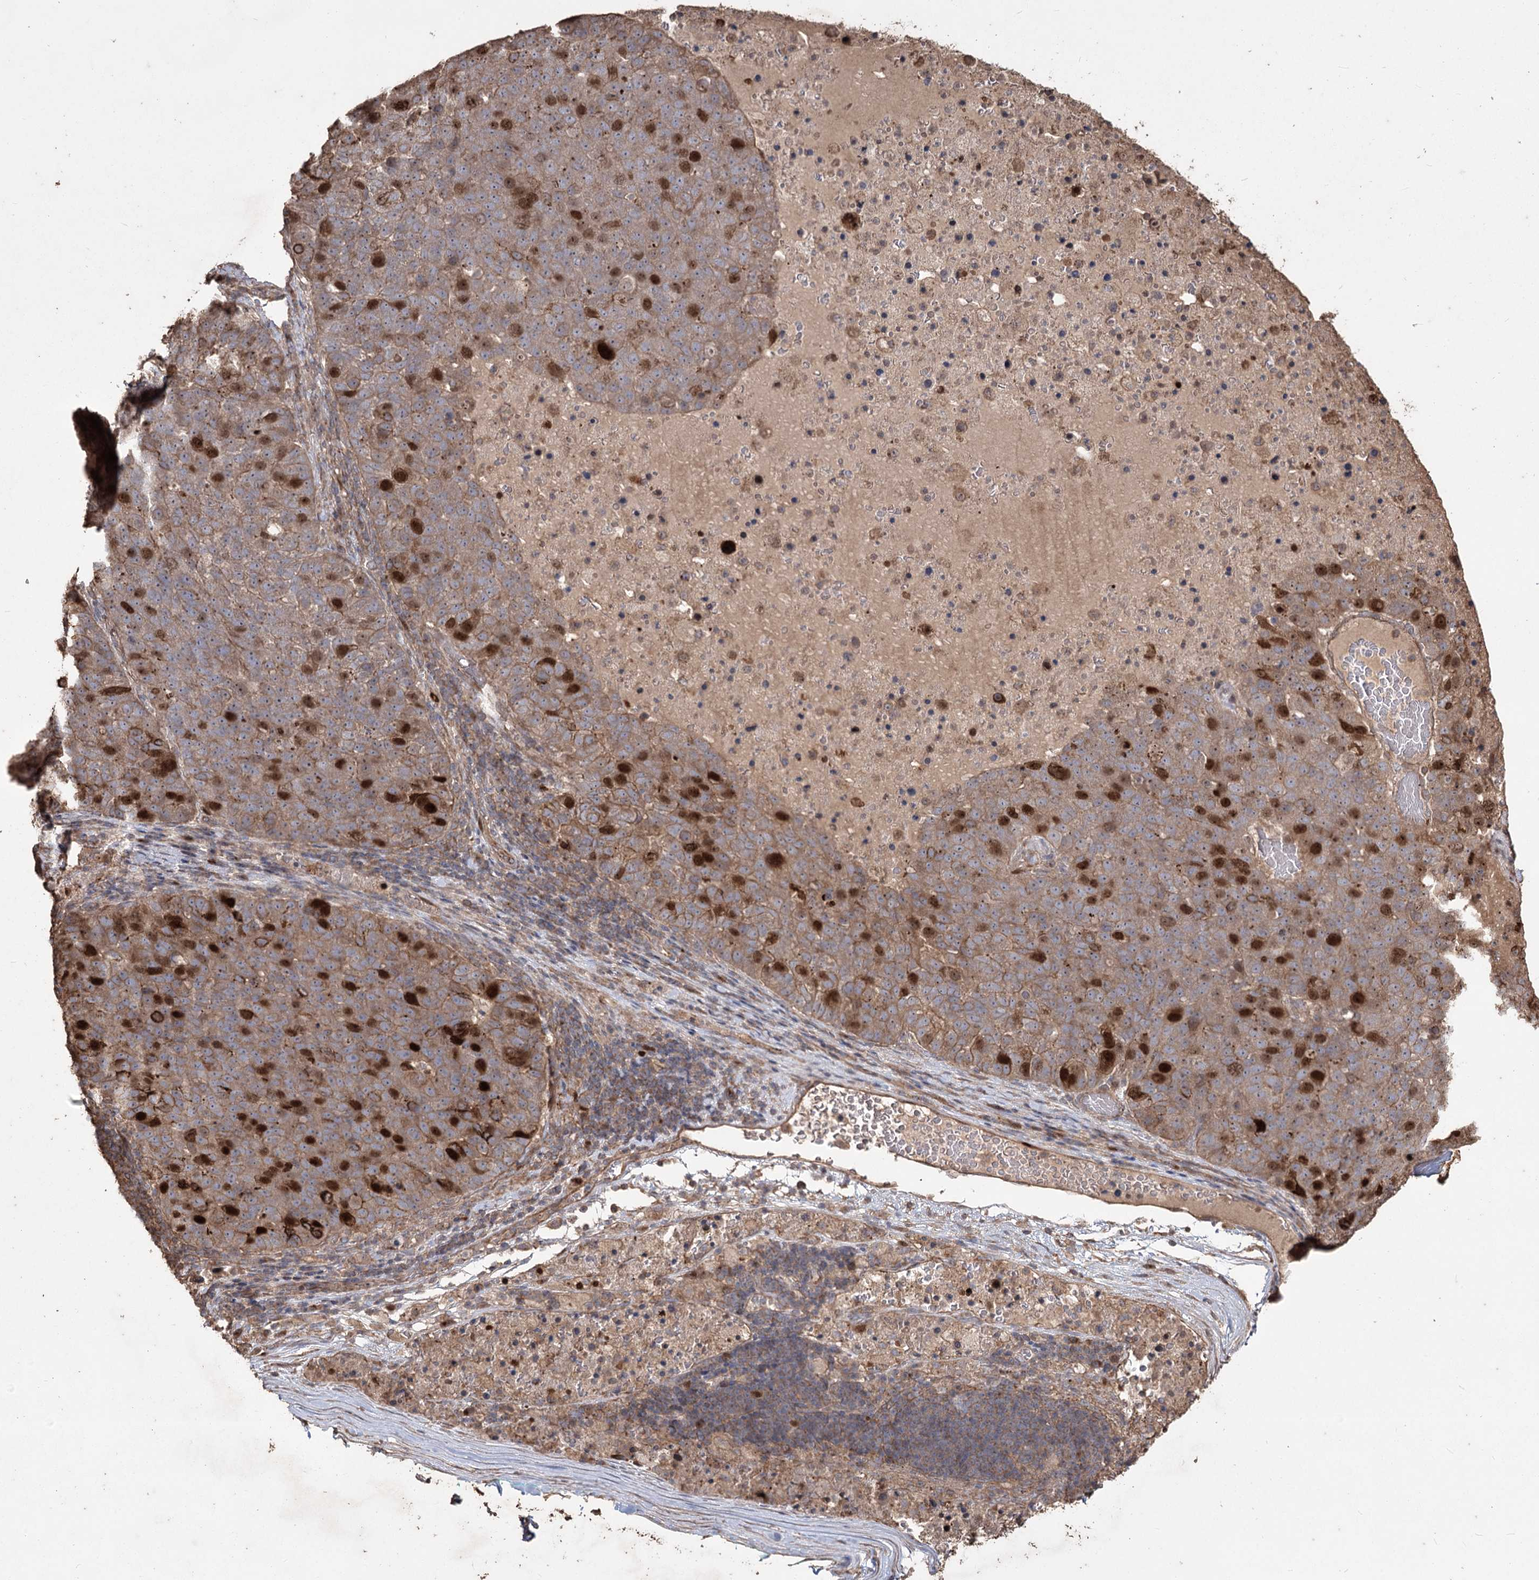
{"staining": {"intensity": "moderate", "quantity": ">75%", "location": "cytoplasmic/membranous,nuclear"}, "tissue": "pancreatic cancer", "cell_type": "Tumor cells", "image_type": "cancer", "snomed": [{"axis": "morphology", "description": "Adenocarcinoma, NOS"}, {"axis": "topography", "description": "Pancreas"}], "caption": "Protein expression analysis of pancreatic adenocarcinoma shows moderate cytoplasmic/membranous and nuclear positivity in about >75% of tumor cells. The staining is performed using DAB (3,3'-diaminobenzidine) brown chromogen to label protein expression. The nuclei are counter-stained blue using hematoxylin.", "gene": "PRC1", "patient": {"sex": "female", "age": 61}}